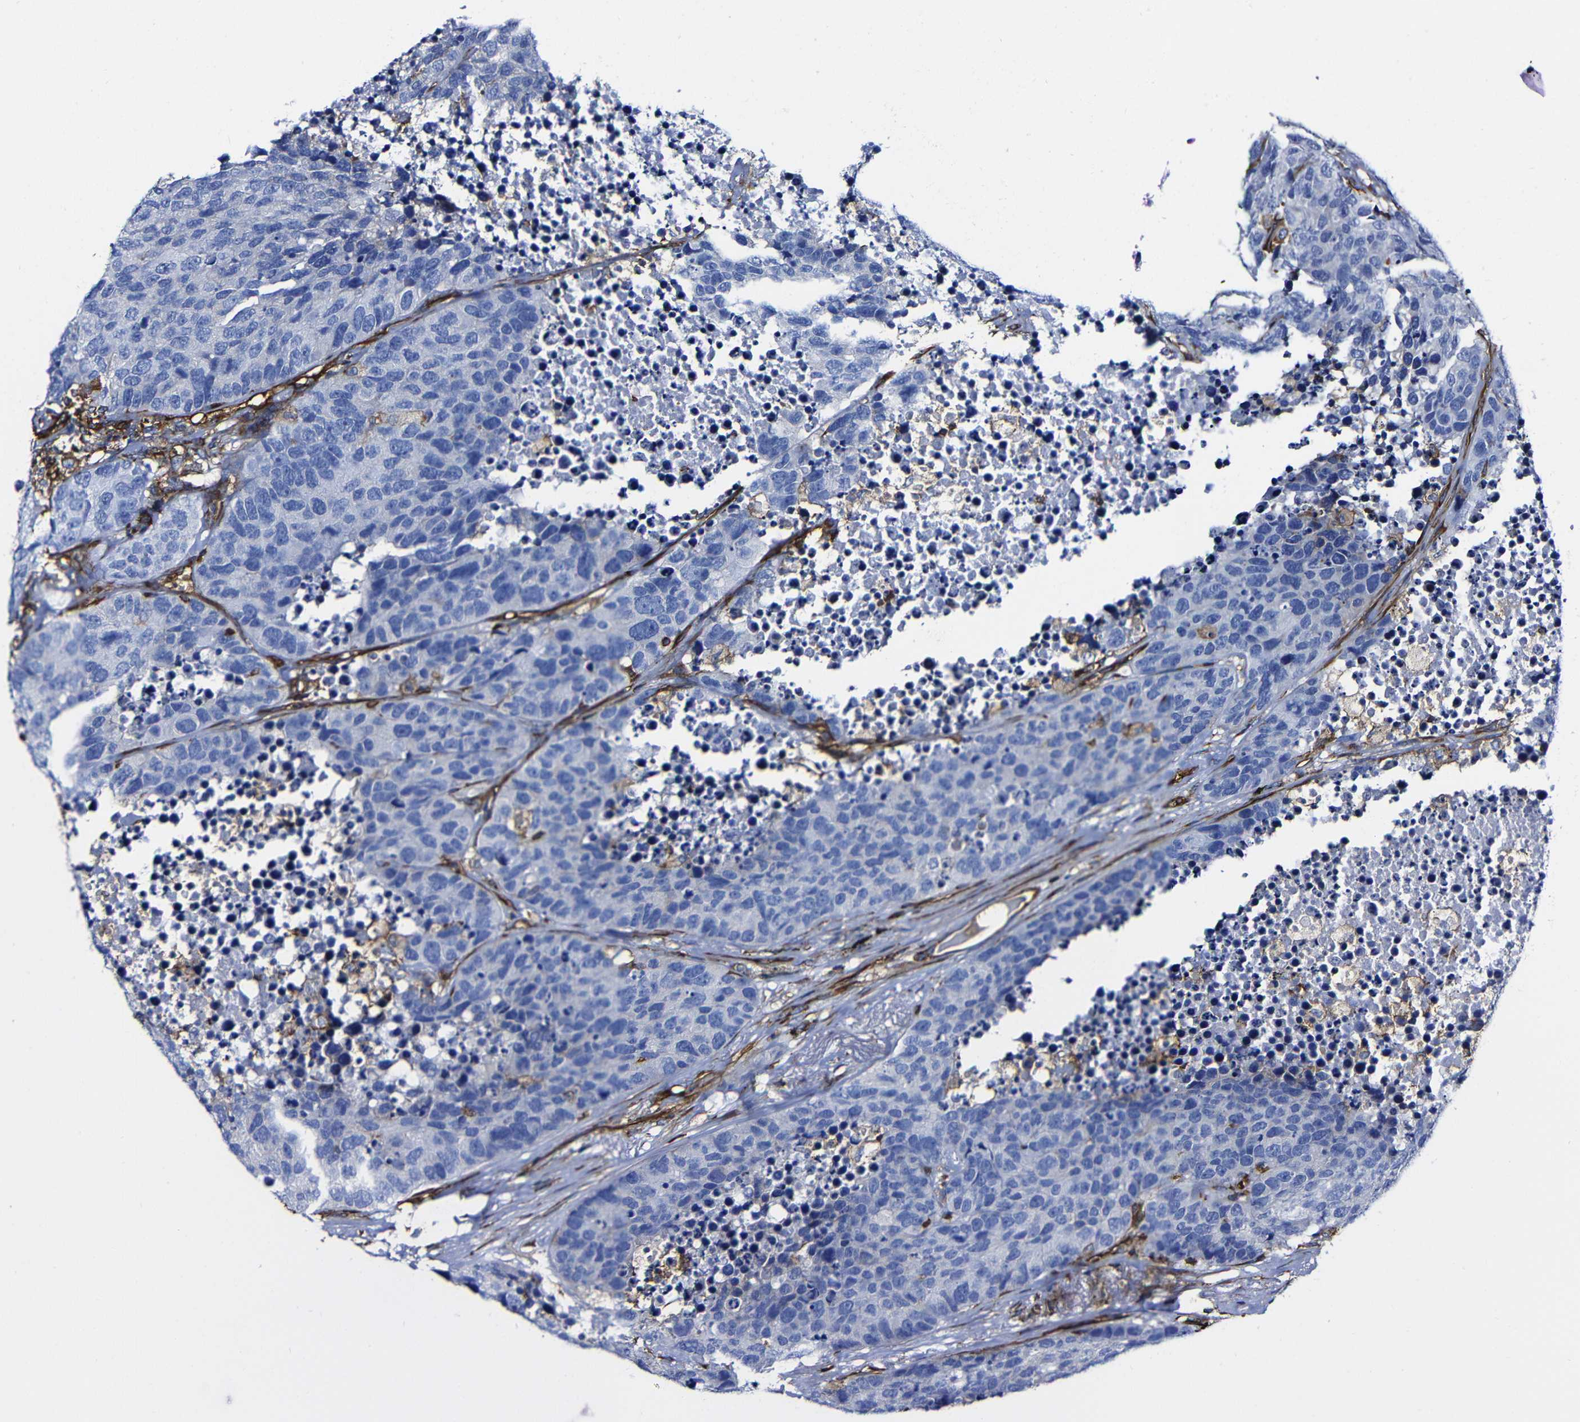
{"staining": {"intensity": "negative", "quantity": "none", "location": "none"}, "tissue": "carcinoid", "cell_type": "Tumor cells", "image_type": "cancer", "snomed": [{"axis": "morphology", "description": "Carcinoid, malignant, NOS"}, {"axis": "topography", "description": "Lung"}], "caption": "This is an immunohistochemistry (IHC) histopathology image of human malignant carcinoid. There is no expression in tumor cells.", "gene": "MSN", "patient": {"sex": "male", "age": 60}}